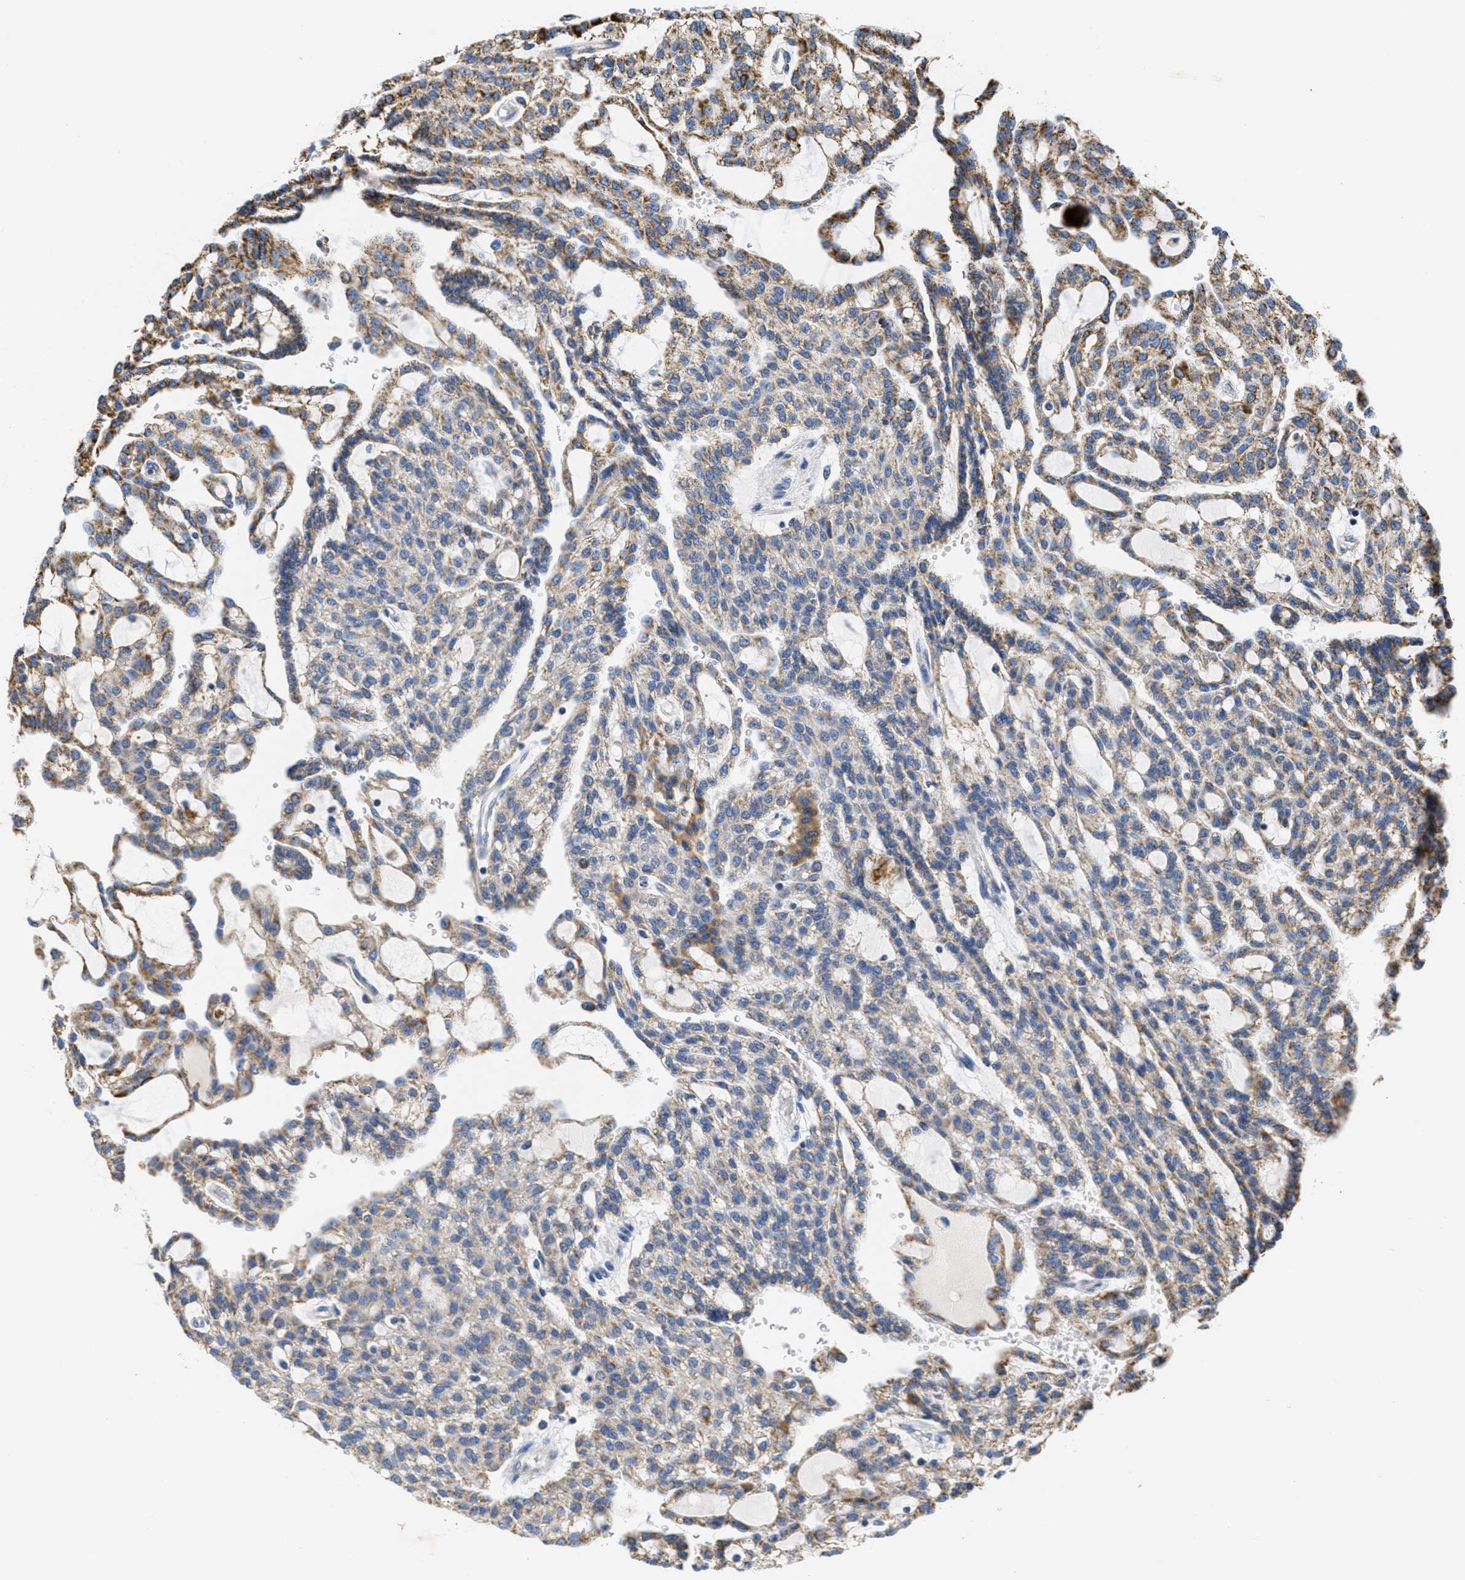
{"staining": {"intensity": "moderate", "quantity": "25%-75%", "location": "cytoplasmic/membranous"}, "tissue": "renal cancer", "cell_type": "Tumor cells", "image_type": "cancer", "snomed": [{"axis": "morphology", "description": "Adenocarcinoma, NOS"}, {"axis": "topography", "description": "Kidney"}], "caption": "Brown immunohistochemical staining in human renal adenocarcinoma exhibits moderate cytoplasmic/membranous expression in about 25%-75% of tumor cells. (DAB IHC with brightfield microscopy, high magnification).", "gene": "KCNJ5", "patient": {"sex": "male", "age": 63}}